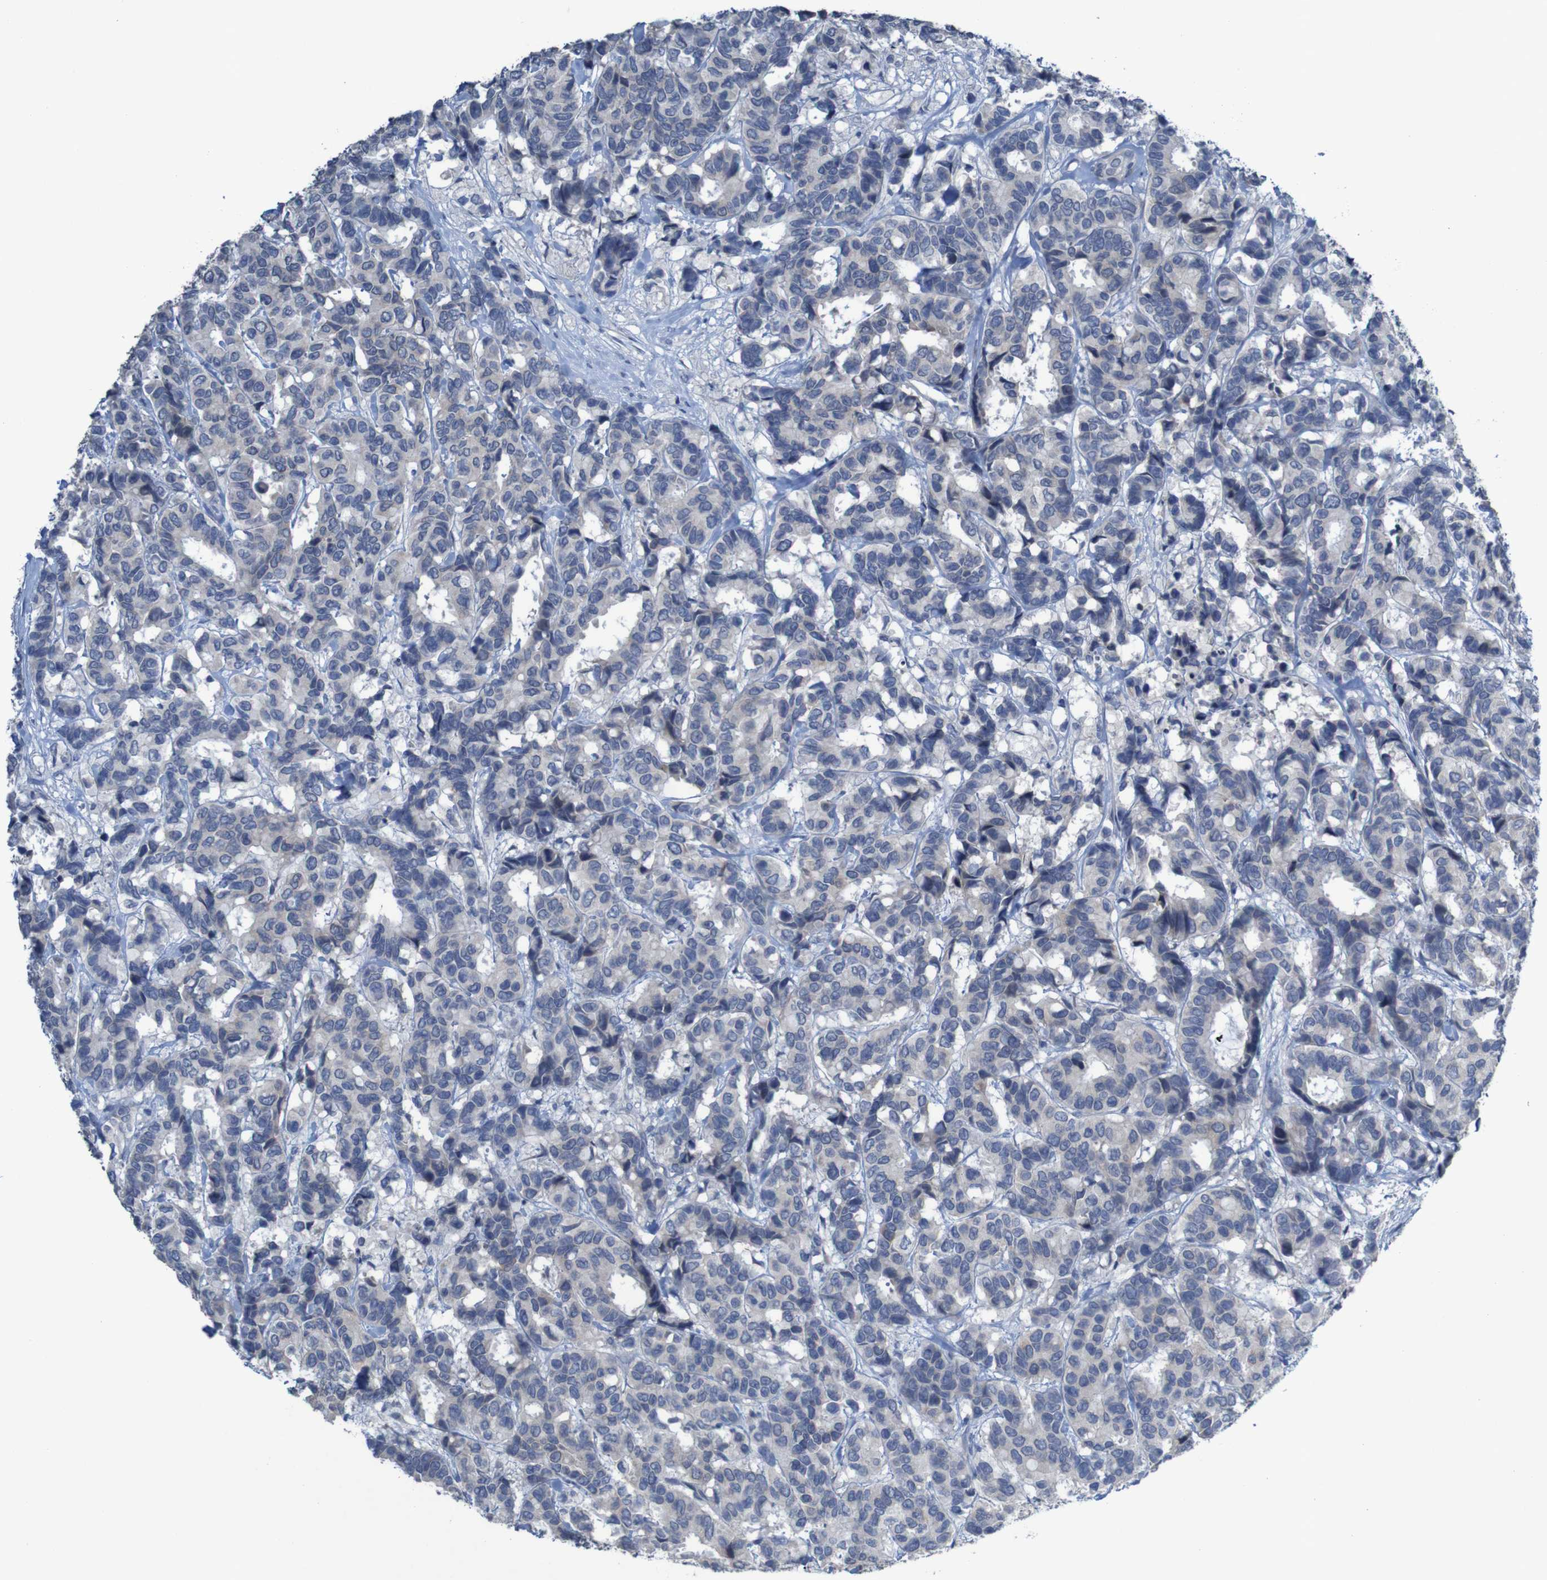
{"staining": {"intensity": "negative", "quantity": "none", "location": "none"}, "tissue": "breast cancer", "cell_type": "Tumor cells", "image_type": "cancer", "snomed": [{"axis": "morphology", "description": "Duct carcinoma"}, {"axis": "topography", "description": "Breast"}], "caption": "Human breast cancer stained for a protein using immunohistochemistry displays no positivity in tumor cells.", "gene": "CLDN18", "patient": {"sex": "female", "age": 87}}